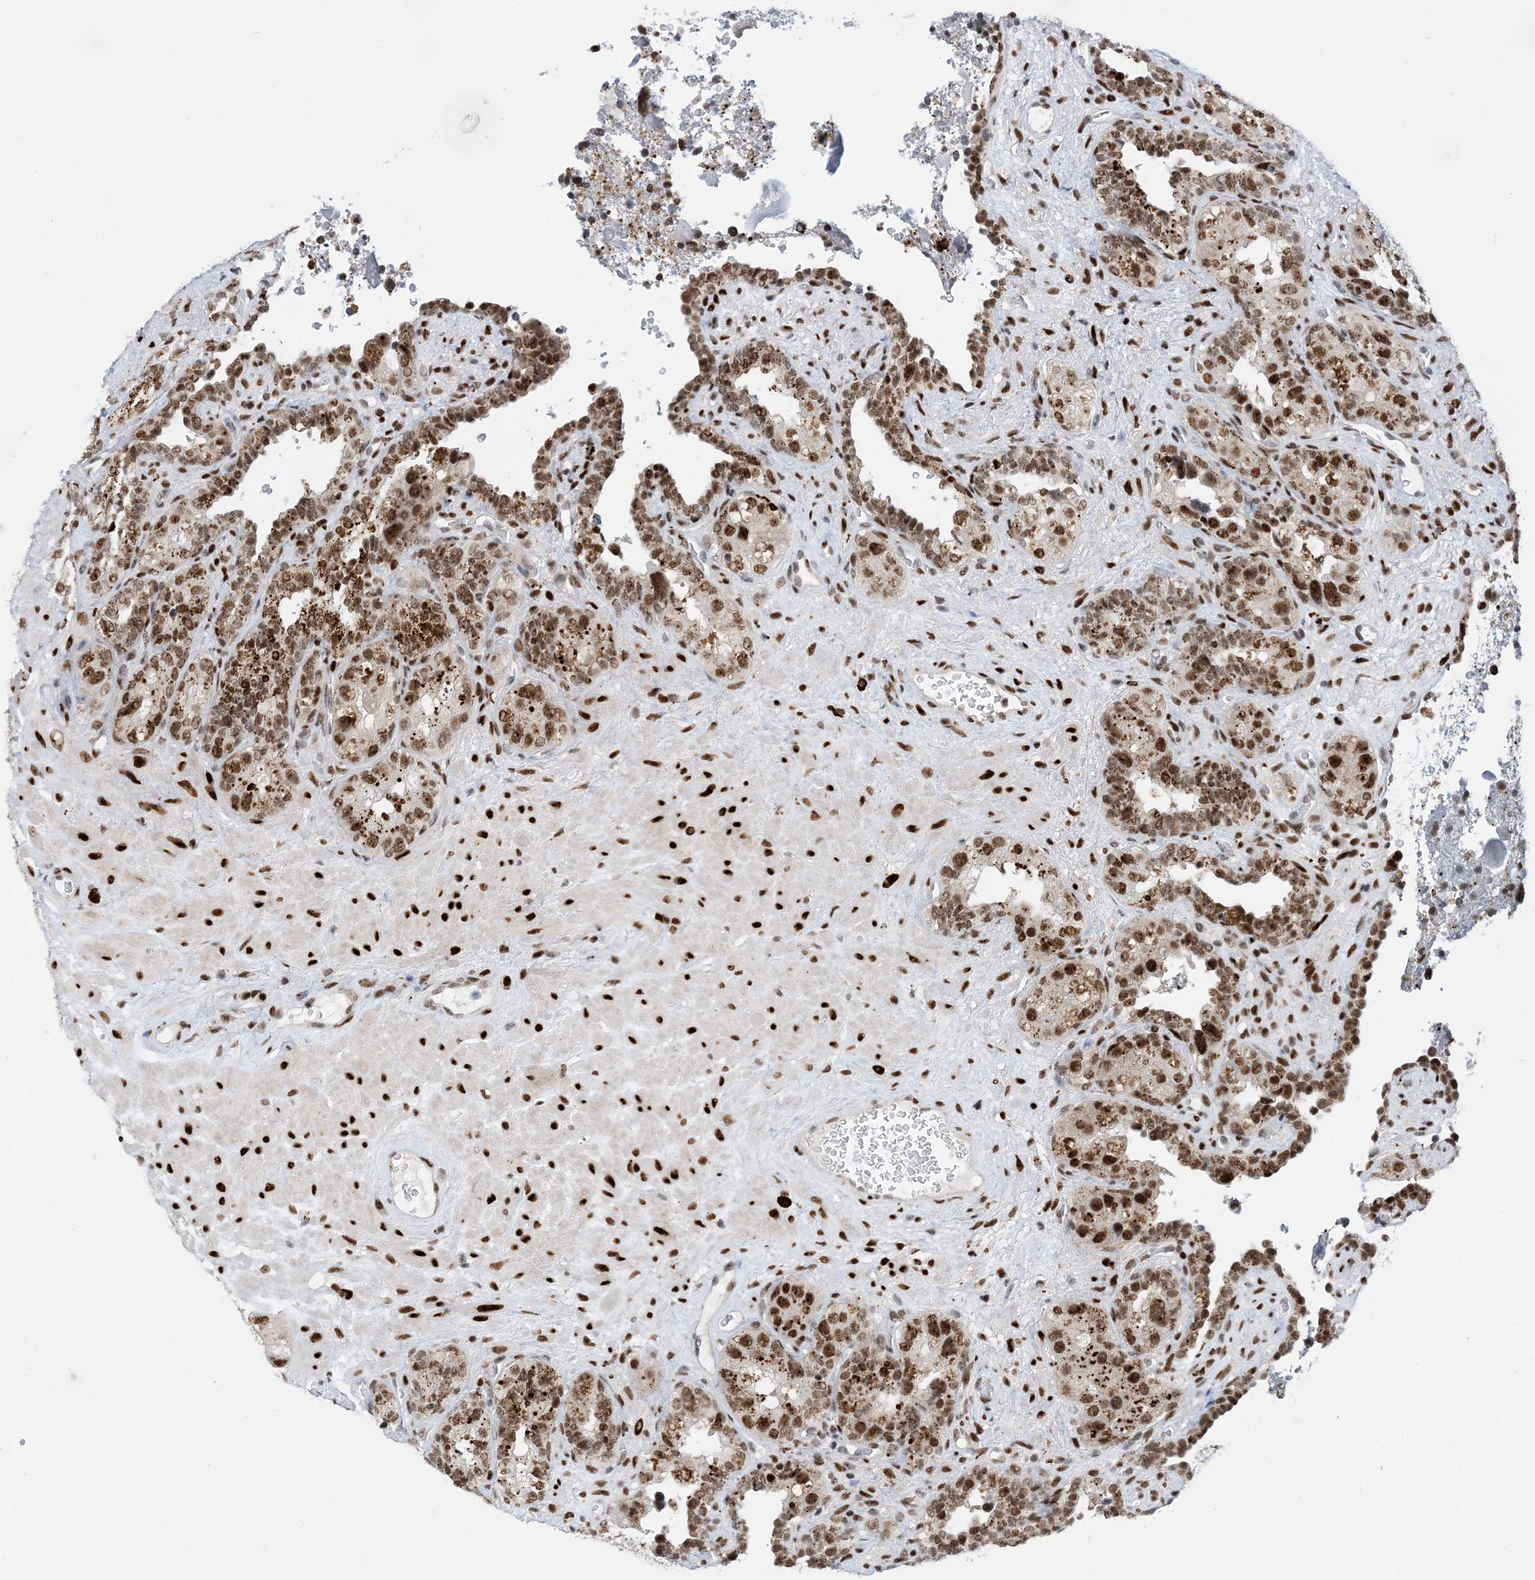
{"staining": {"intensity": "moderate", "quantity": ">75%", "location": "nuclear"}, "tissue": "seminal vesicle", "cell_type": "Glandular cells", "image_type": "normal", "snomed": [{"axis": "morphology", "description": "Normal tissue, NOS"}, {"axis": "topography", "description": "Seminal veicle"}, {"axis": "topography", "description": "Peripheral nerve tissue"}], "caption": "Brown immunohistochemical staining in normal human seminal vesicle reveals moderate nuclear positivity in about >75% of glandular cells. The staining was performed using DAB (3,3'-diaminobenzidine) to visualize the protein expression in brown, while the nuclei were stained in blue with hematoxylin (Magnification: 20x).", "gene": "TSPYL1", "patient": {"sex": "male", "age": 67}}